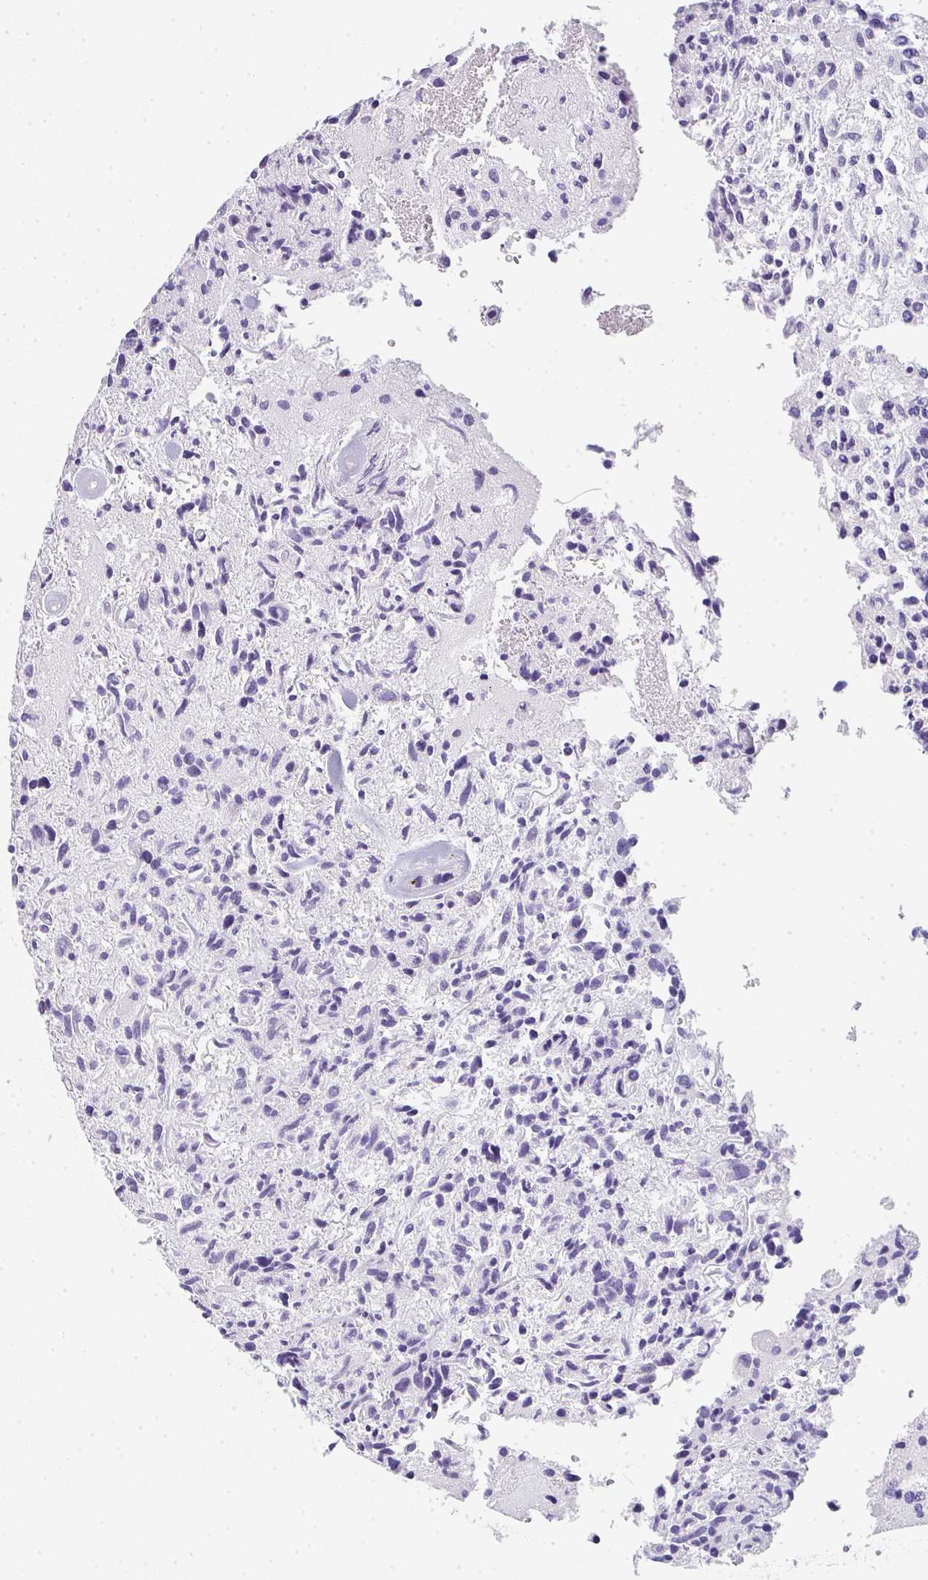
{"staining": {"intensity": "negative", "quantity": "none", "location": "none"}, "tissue": "glioma", "cell_type": "Tumor cells", "image_type": "cancer", "snomed": [{"axis": "morphology", "description": "Glioma, malignant, High grade"}, {"axis": "topography", "description": "Brain"}], "caption": "Tumor cells are negative for brown protein staining in glioma. (Stains: DAB immunohistochemistry (IHC) with hematoxylin counter stain, Microscopy: brightfield microscopy at high magnification).", "gene": "CACNA1S", "patient": {"sex": "female", "age": 11}}